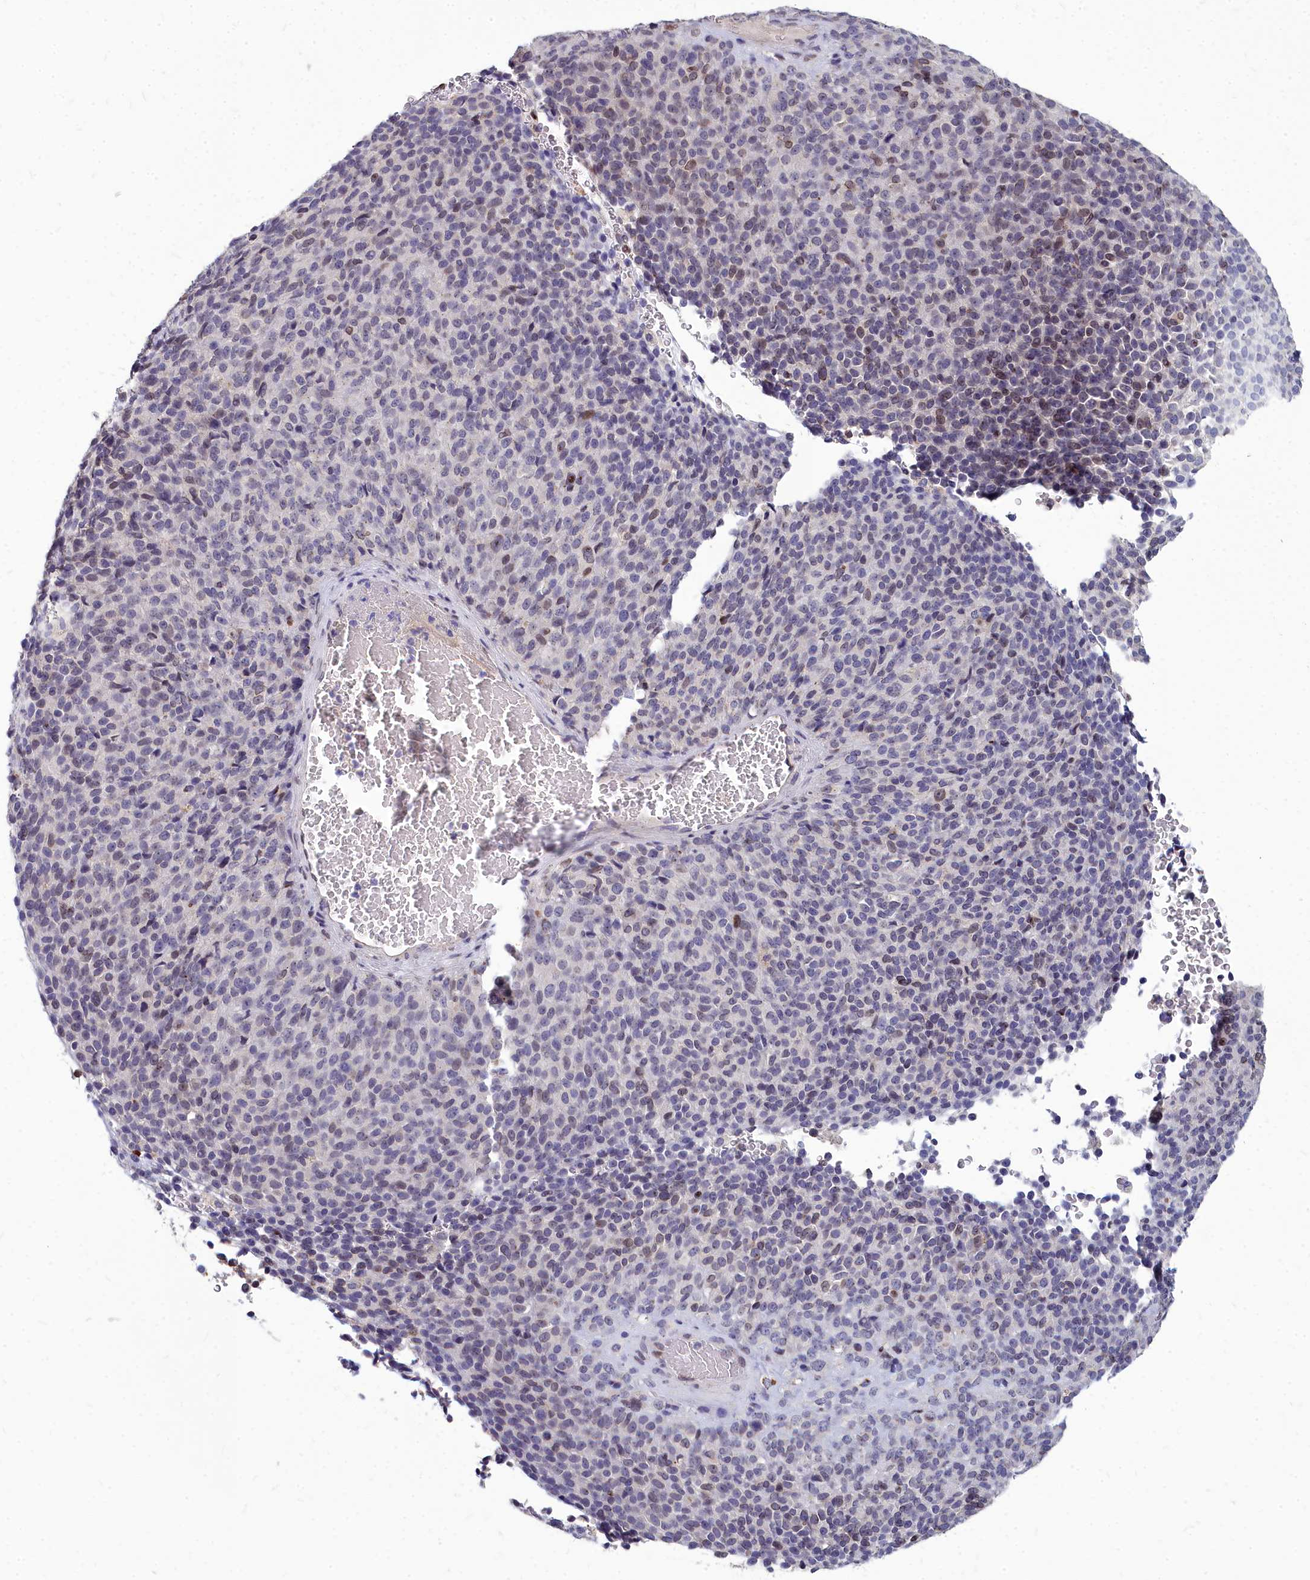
{"staining": {"intensity": "weak", "quantity": "25%-75%", "location": "nuclear"}, "tissue": "melanoma", "cell_type": "Tumor cells", "image_type": "cancer", "snomed": [{"axis": "morphology", "description": "Malignant melanoma, Metastatic site"}, {"axis": "topography", "description": "Brain"}], "caption": "This image reveals immunohistochemistry staining of malignant melanoma (metastatic site), with low weak nuclear staining in about 25%-75% of tumor cells.", "gene": "NOXA1", "patient": {"sex": "female", "age": 56}}